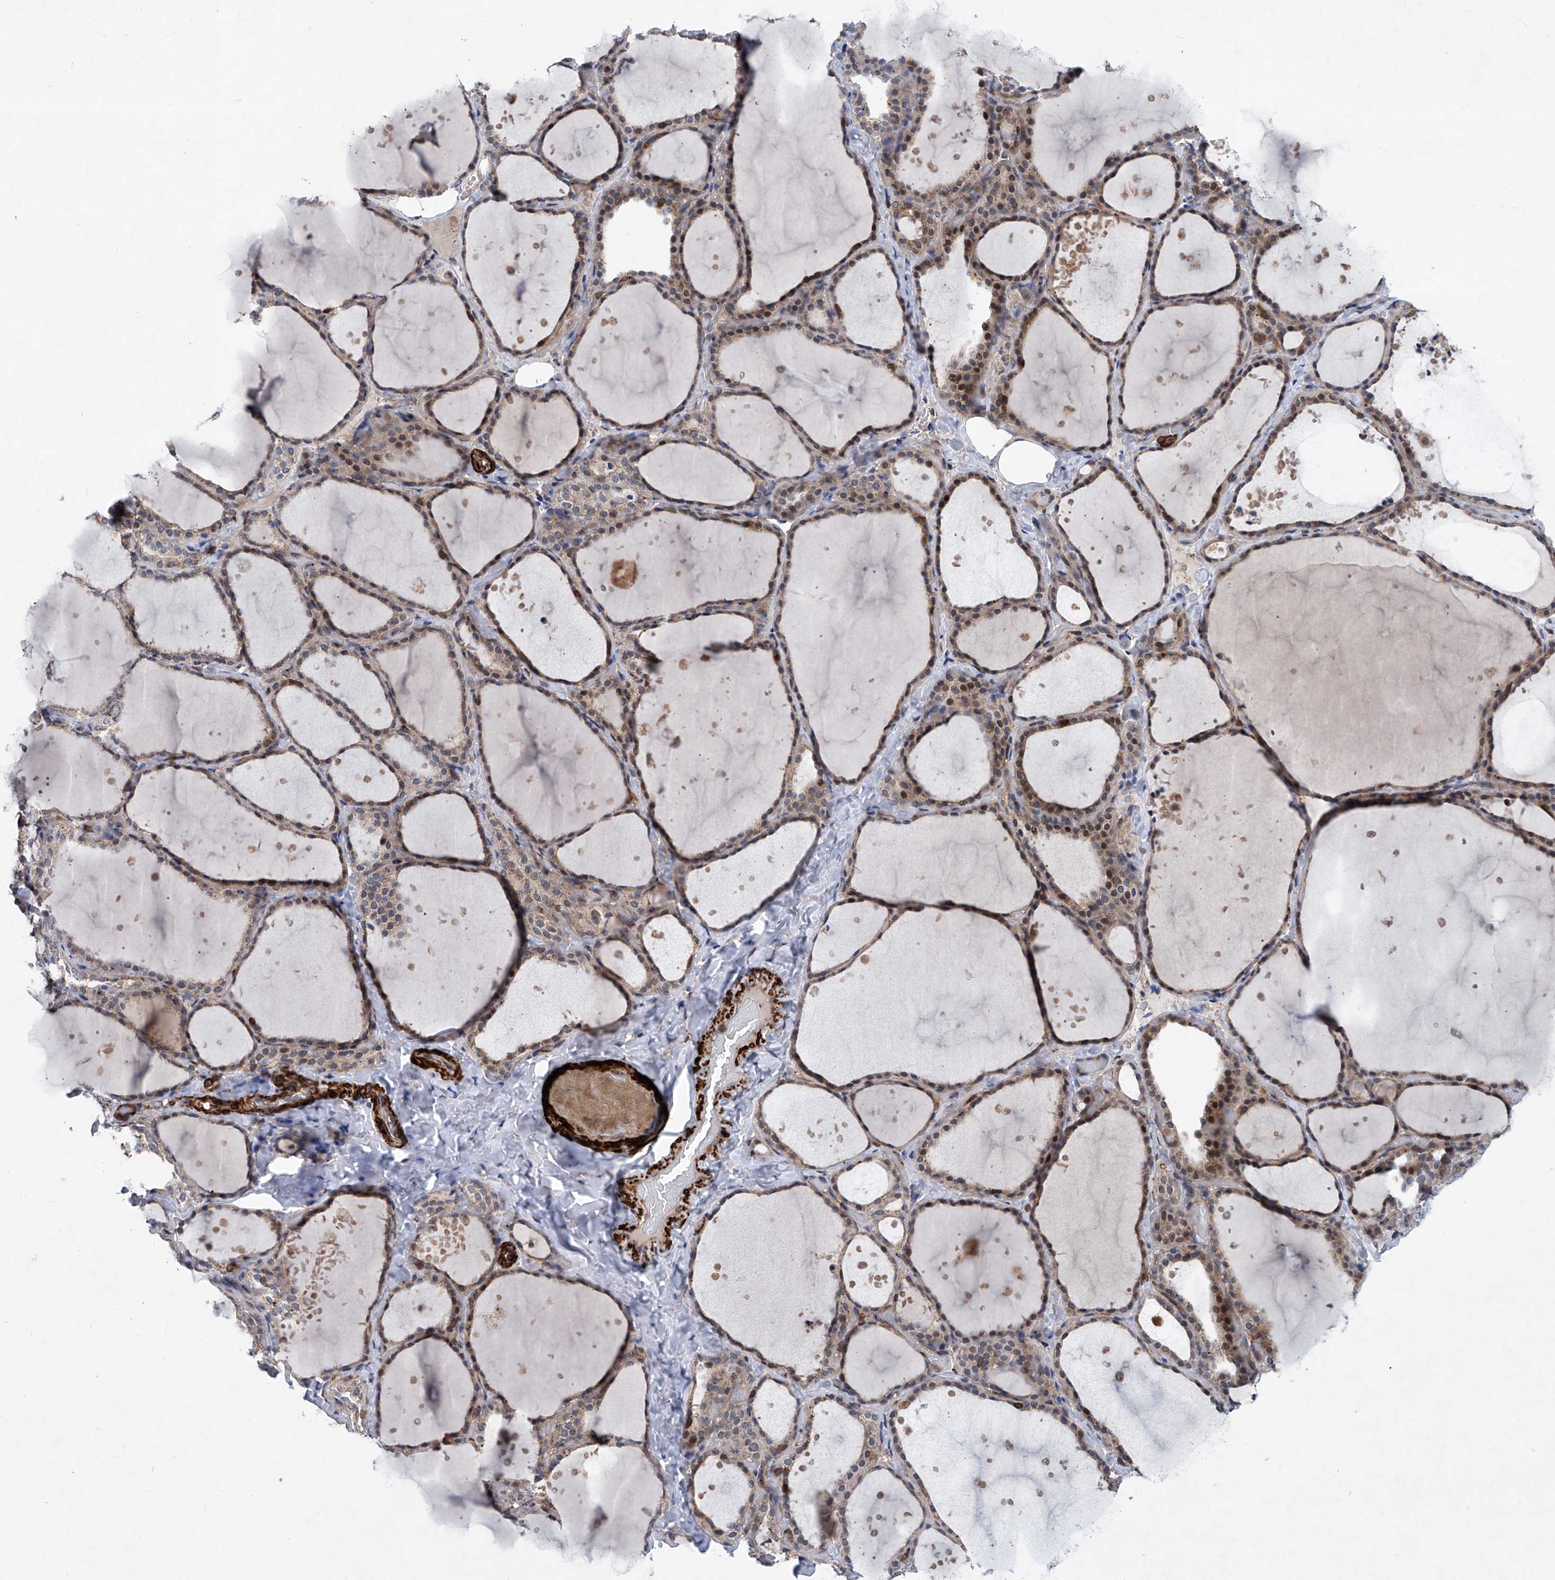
{"staining": {"intensity": "weak", "quantity": ">75%", "location": "cytoplasmic/membranous"}, "tissue": "thyroid gland", "cell_type": "Glandular cells", "image_type": "normal", "snomed": [{"axis": "morphology", "description": "Normal tissue, NOS"}, {"axis": "topography", "description": "Thyroid gland"}], "caption": "A high-resolution photomicrograph shows immunohistochemistry staining of unremarkable thyroid gland, which displays weak cytoplasmic/membranous staining in approximately >75% of glandular cells. Using DAB (brown) and hematoxylin (blue) stains, captured at high magnification using brightfield microscopy.", "gene": "NT5C3A", "patient": {"sex": "female", "age": 44}}